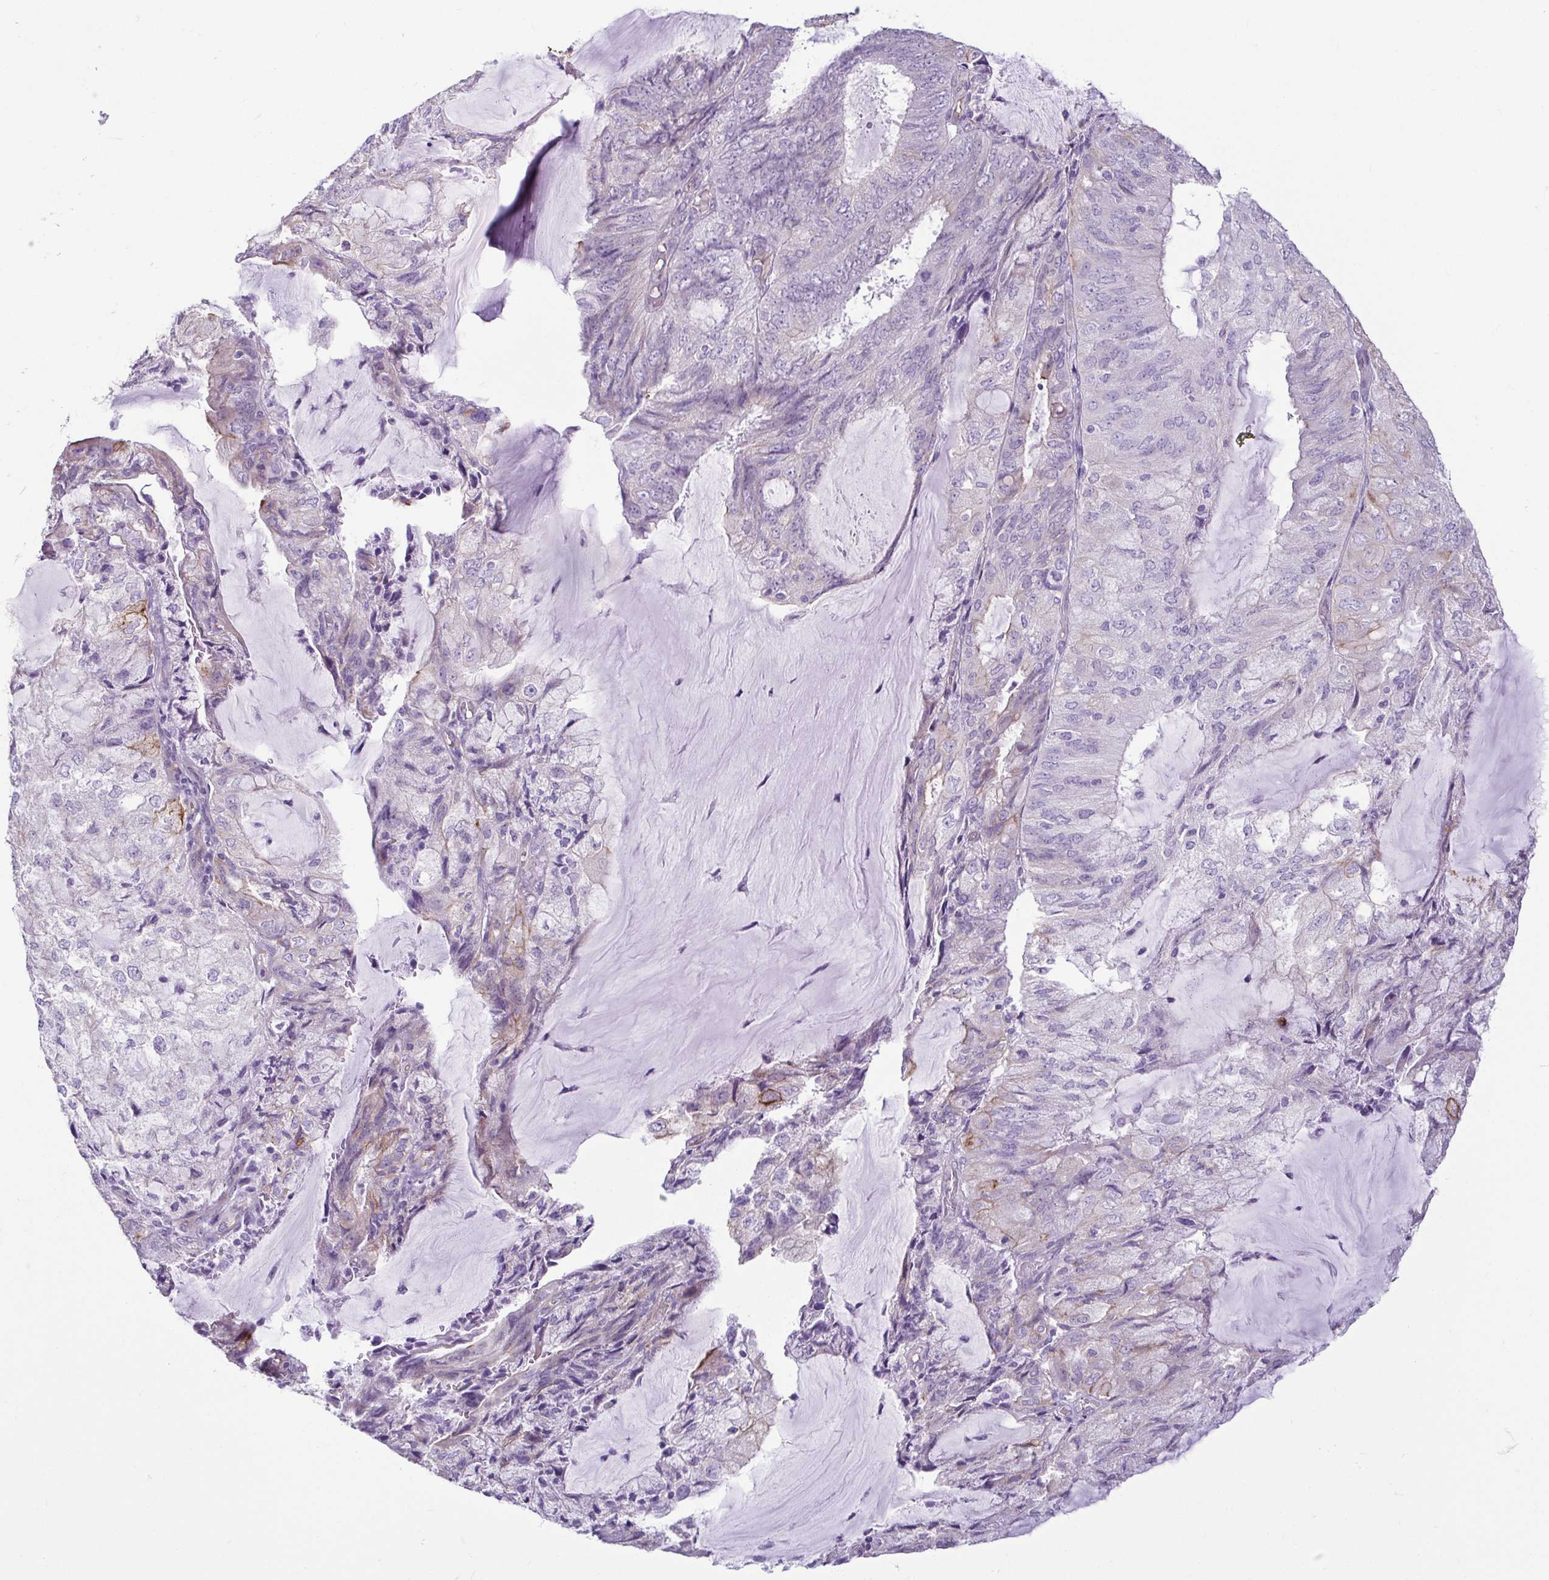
{"staining": {"intensity": "moderate", "quantity": "<25%", "location": "cytoplasmic/membranous"}, "tissue": "endometrial cancer", "cell_type": "Tumor cells", "image_type": "cancer", "snomed": [{"axis": "morphology", "description": "Adenocarcinoma, NOS"}, {"axis": "topography", "description": "Endometrium"}], "caption": "This image demonstrates immunohistochemistry staining of endometrial cancer, with low moderate cytoplasmic/membranous expression in approximately <25% of tumor cells.", "gene": "CASP14", "patient": {"sex": "female", "age": 81}}